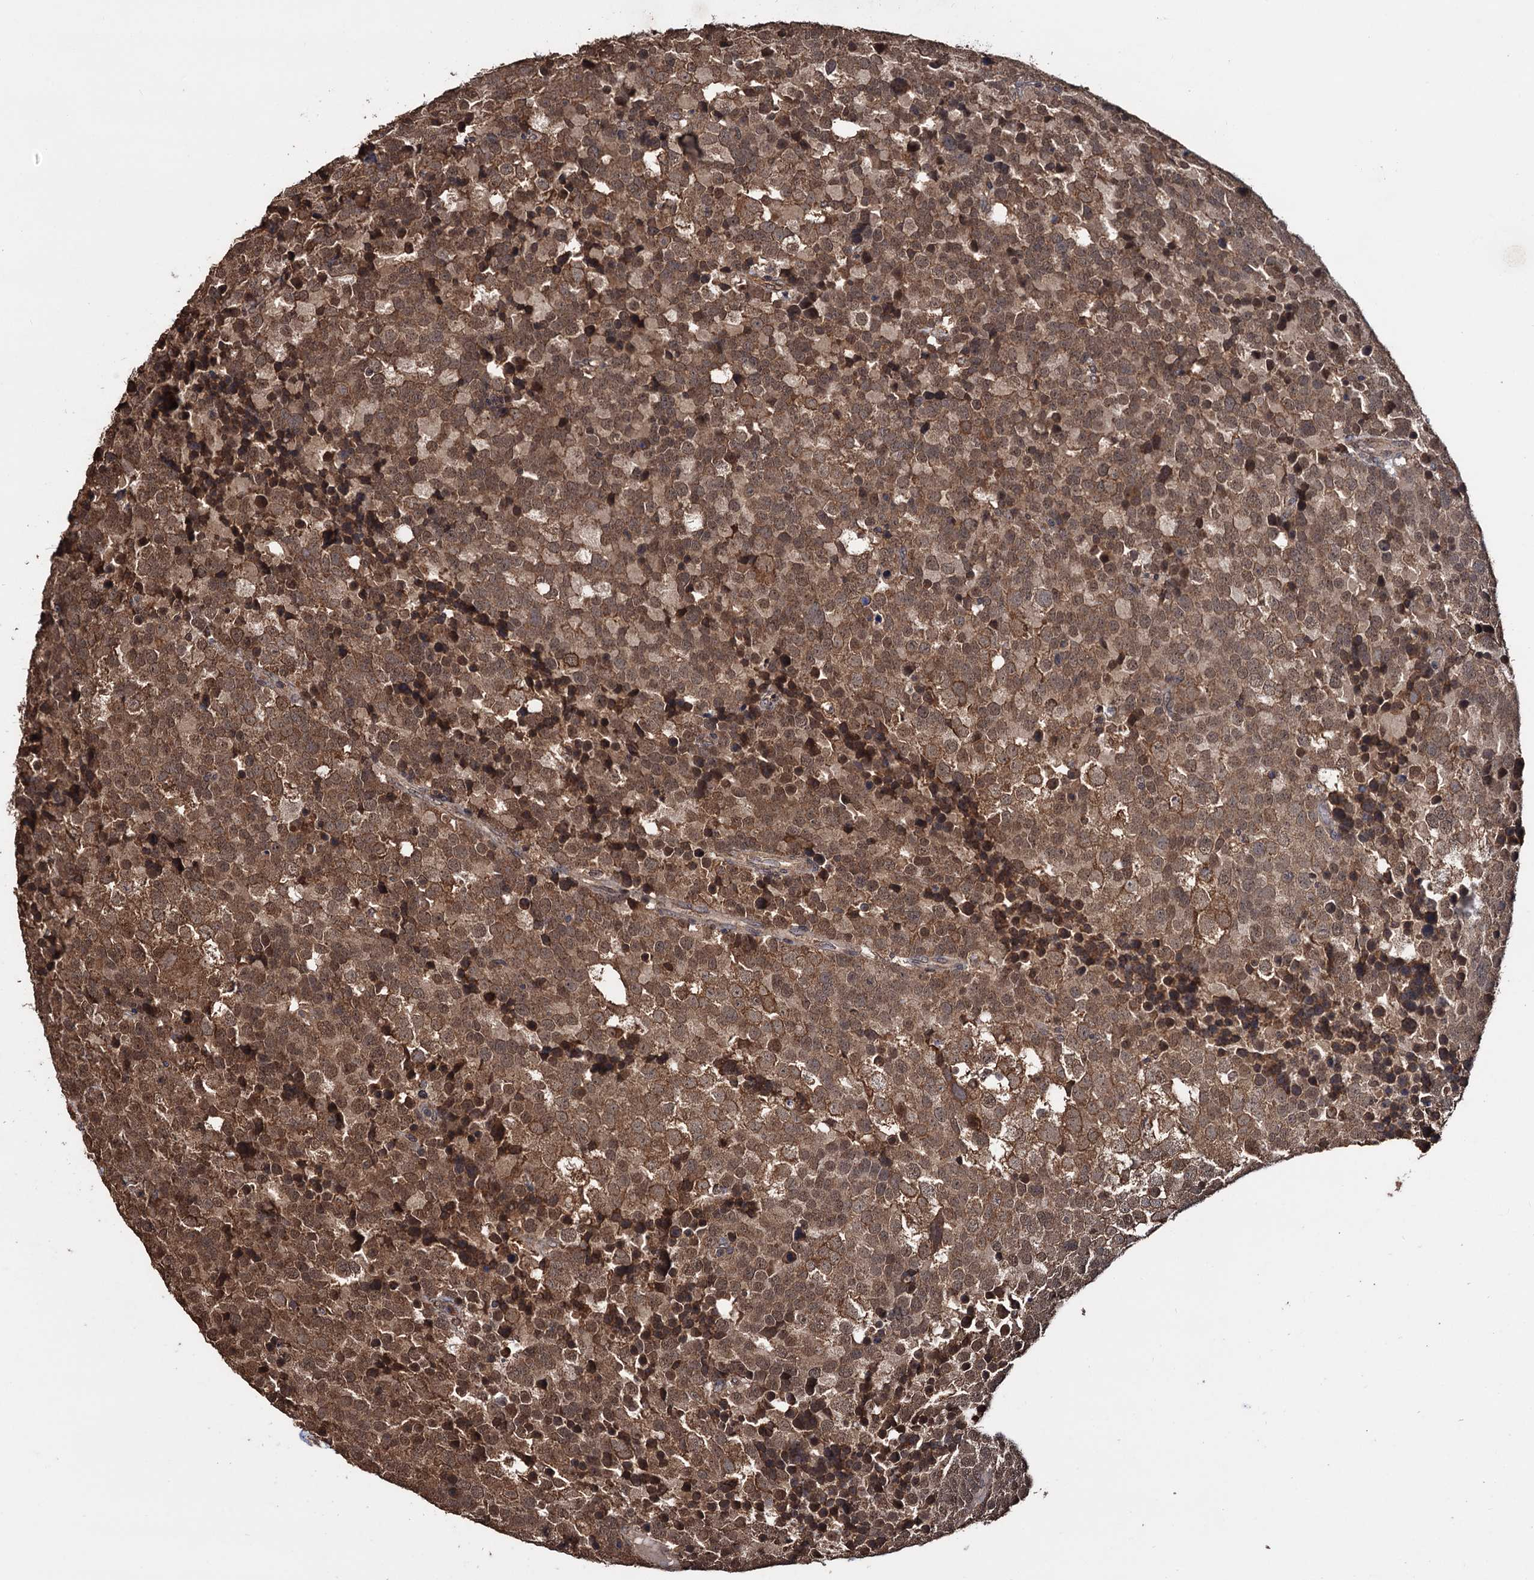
{"staining": {"intensity": "moderate", "quantity": ">75%", "location": "cytoplasmic/membranous,nuclear"}, "tissue": "testis cancer", "cell_type": "Tumor cells", "image_type": "cancer", "snomed": [{"axis": "morphology", "description": "Seminoma, NOS"}, {"axis": "topography", "description": "Testis"}], "caption": "Immunohistochemical staining of testis cancer (seminoma) shows medium levels of moderate cytoplasmic/membranous and nuclear staining in approximately >75% of tumor cells. Ihc stains the protein in brown and the nuclei are stained blue.", "gene": "TBC1D12", "patient": {"sex": "male", "age": 71}}